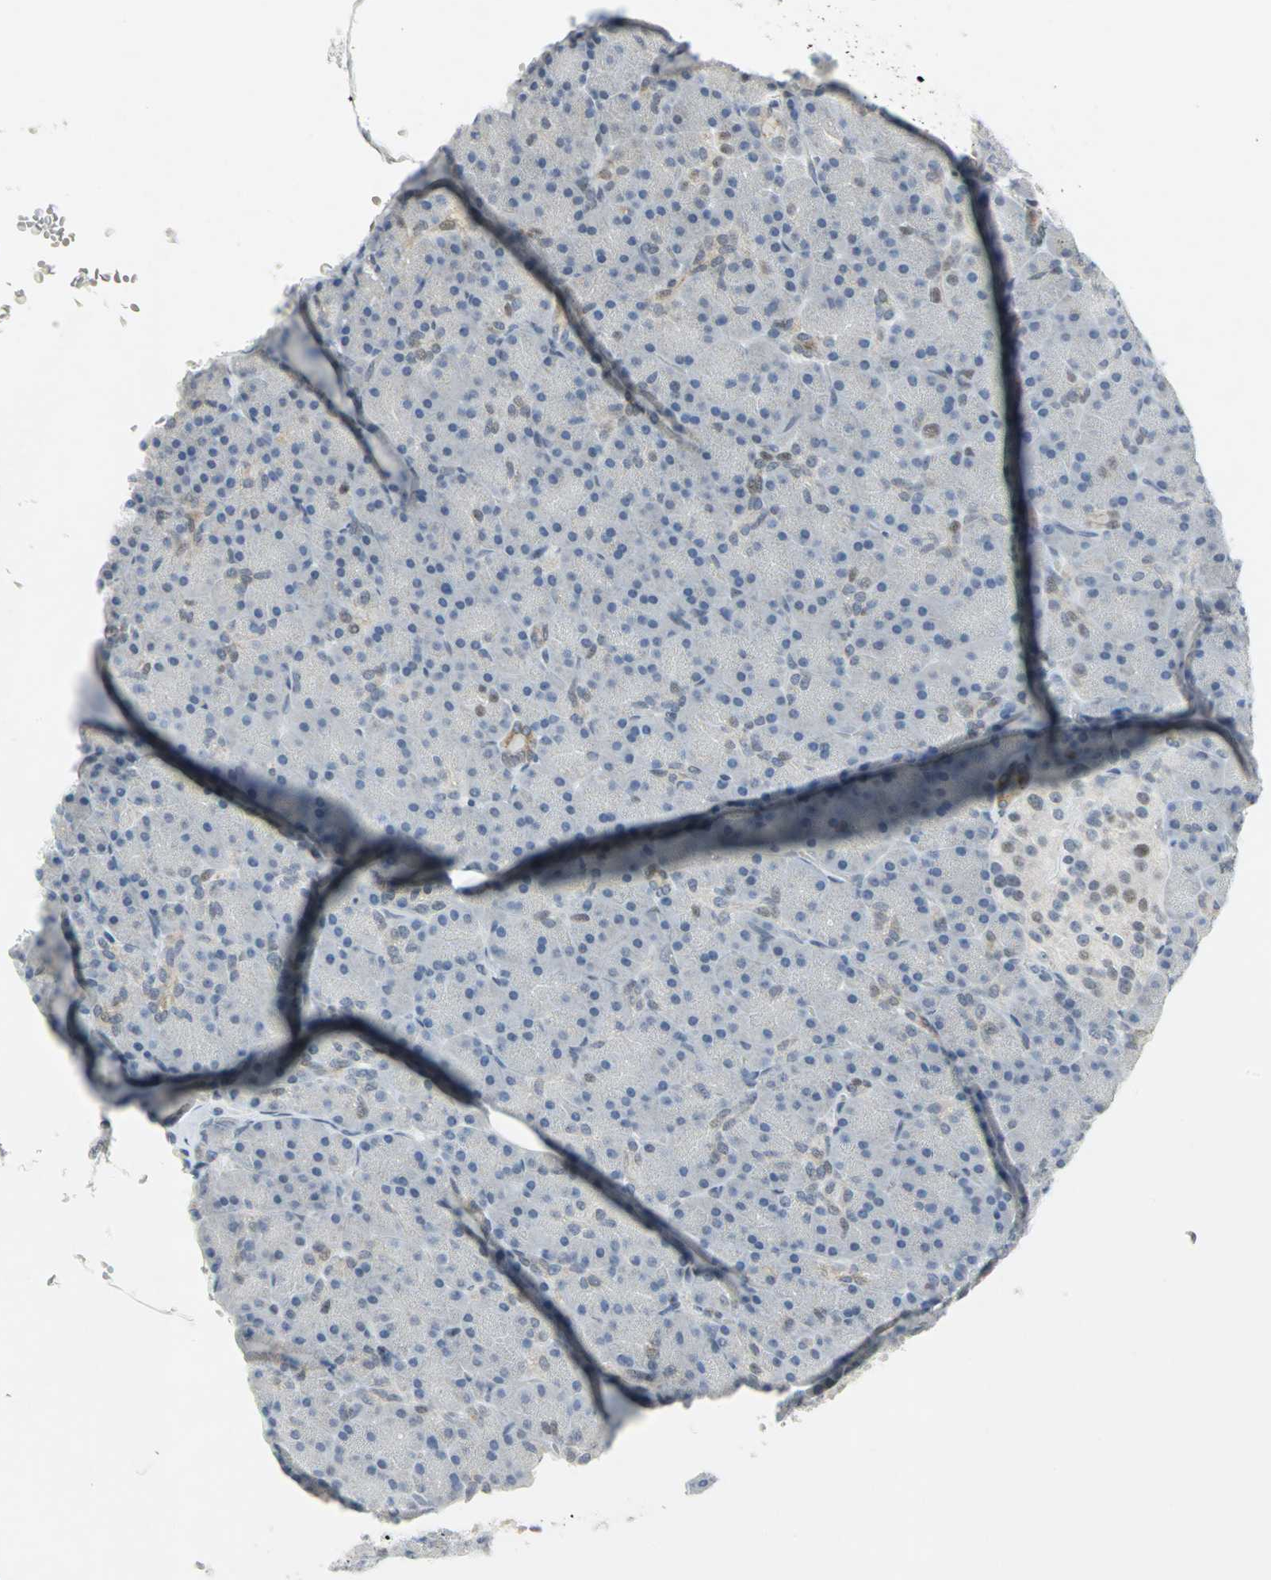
{"staining": {"intensity": "moderate", "quantity": "<25%", "location": "cytoplasmic/membranous"}, "tissue": "pancreas", "cell_type": "Exocrine glandular cells", "image_type": "normal", "snomed": [{"axis": "morphology", "description": "Normal tissue, NOS"}, {"axis": "topography", "description": "Pancreas"}], "caption": "Pancreas stained for a protein reveals moderate cytoplasmic/membranous positivity in exocrine glandular cells. The protein of interest is stained brown, and the nuclei are stained in blue (DAB (3,3'-diaminobenzidine) IHC with brightfield microscopy, high magnification).", "gene": "RPA1", "patient": {"sex": "female", "age": 43}}